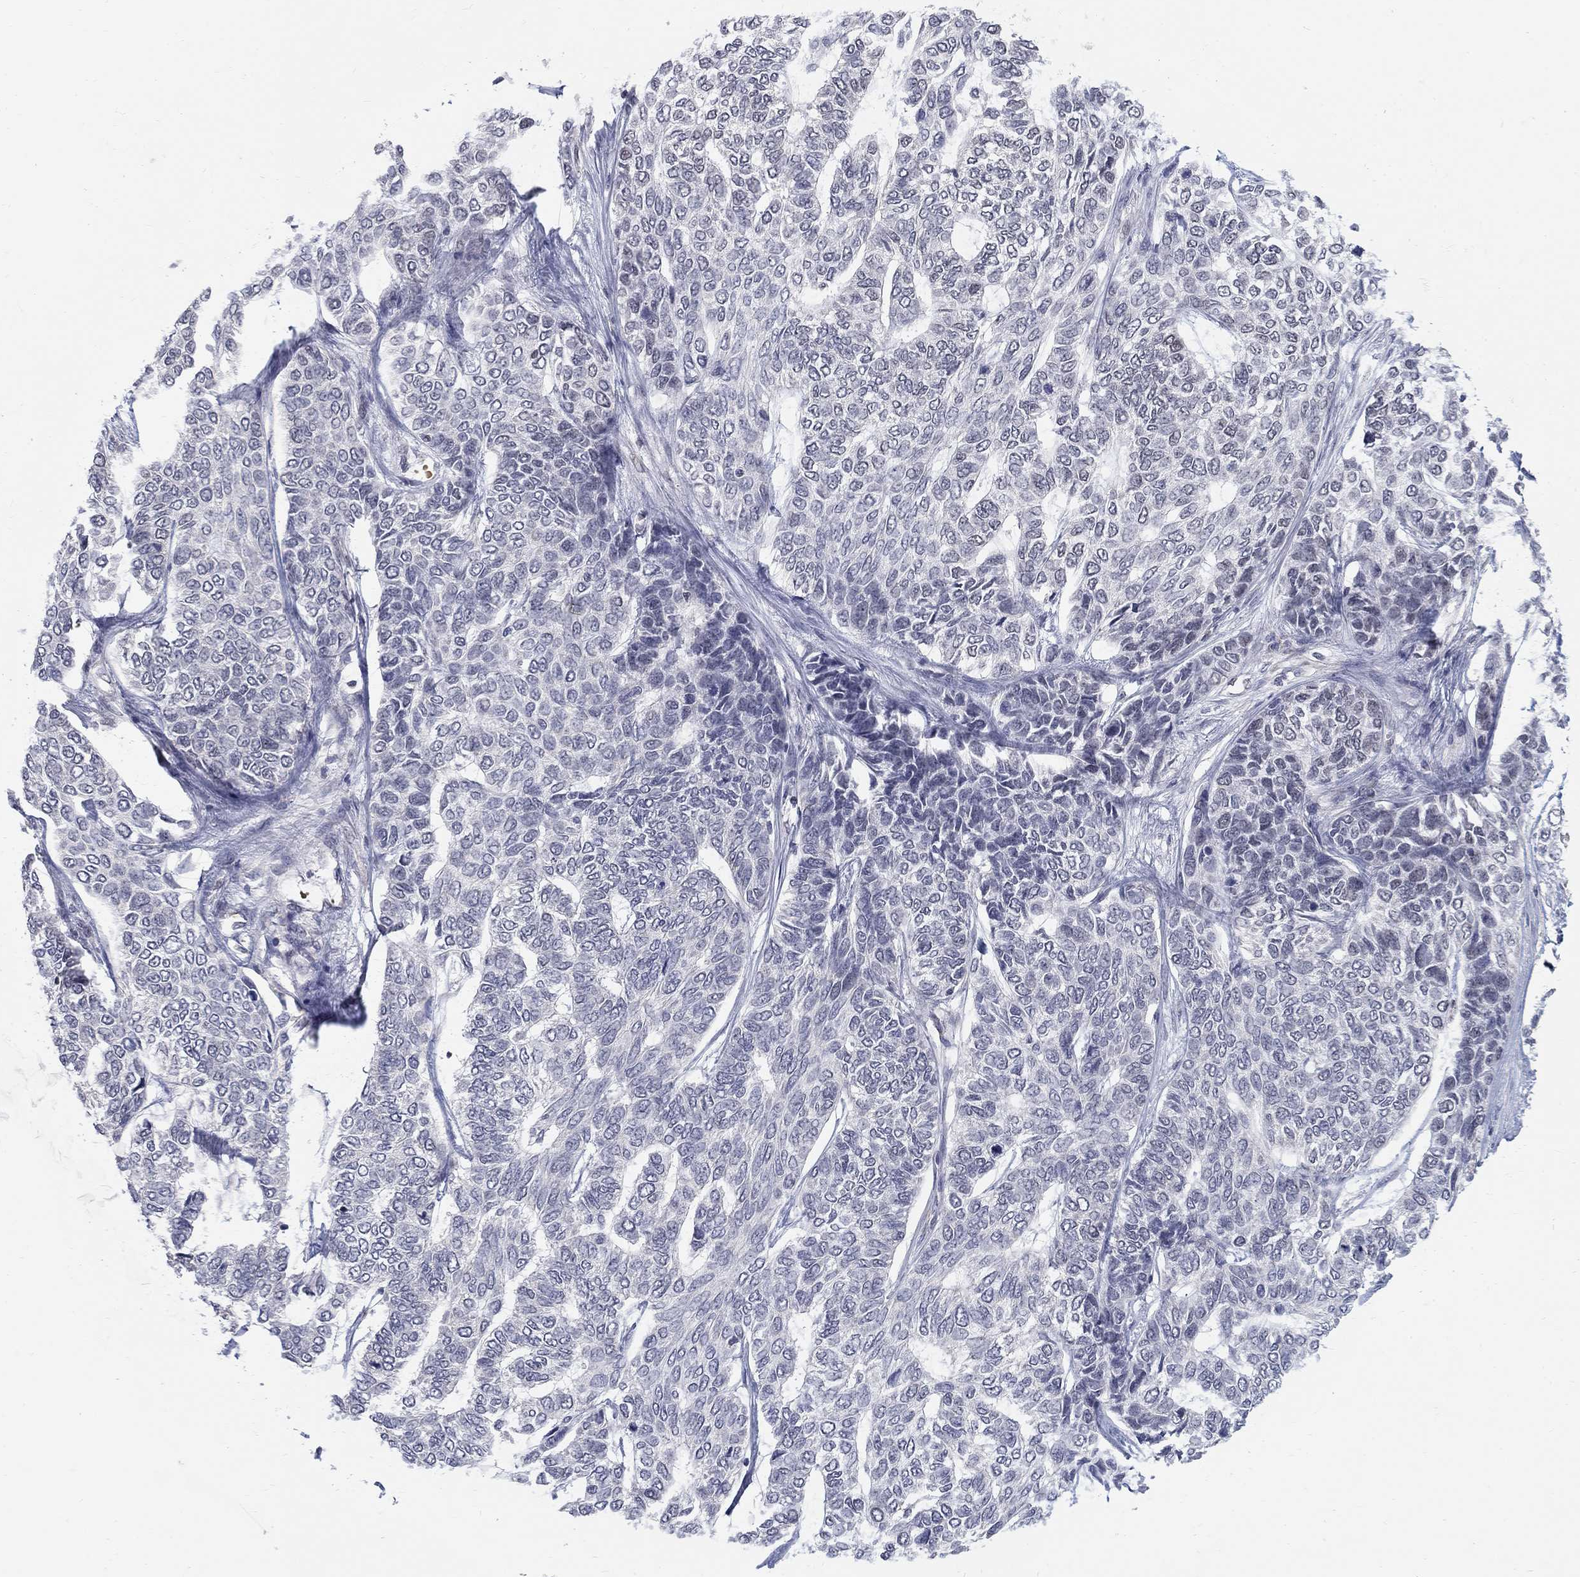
{"staining": {"intensity": "negative", "quantity": "none", "location": "none"}, "tissue": "skin cancer", "cell_type": "Tumor cells", "image_type": "cancer", "snomed": [{"axis": "morphology", "description": "Basal cell carcinoma"}, {"axis": "topography", "description": "Skin"}], "caption": "There is no significant staining in tumor cells of basal cell carcinoma (skin).", "gene": "GCFC2", "patient": {"sex": "female", "age": 65}}